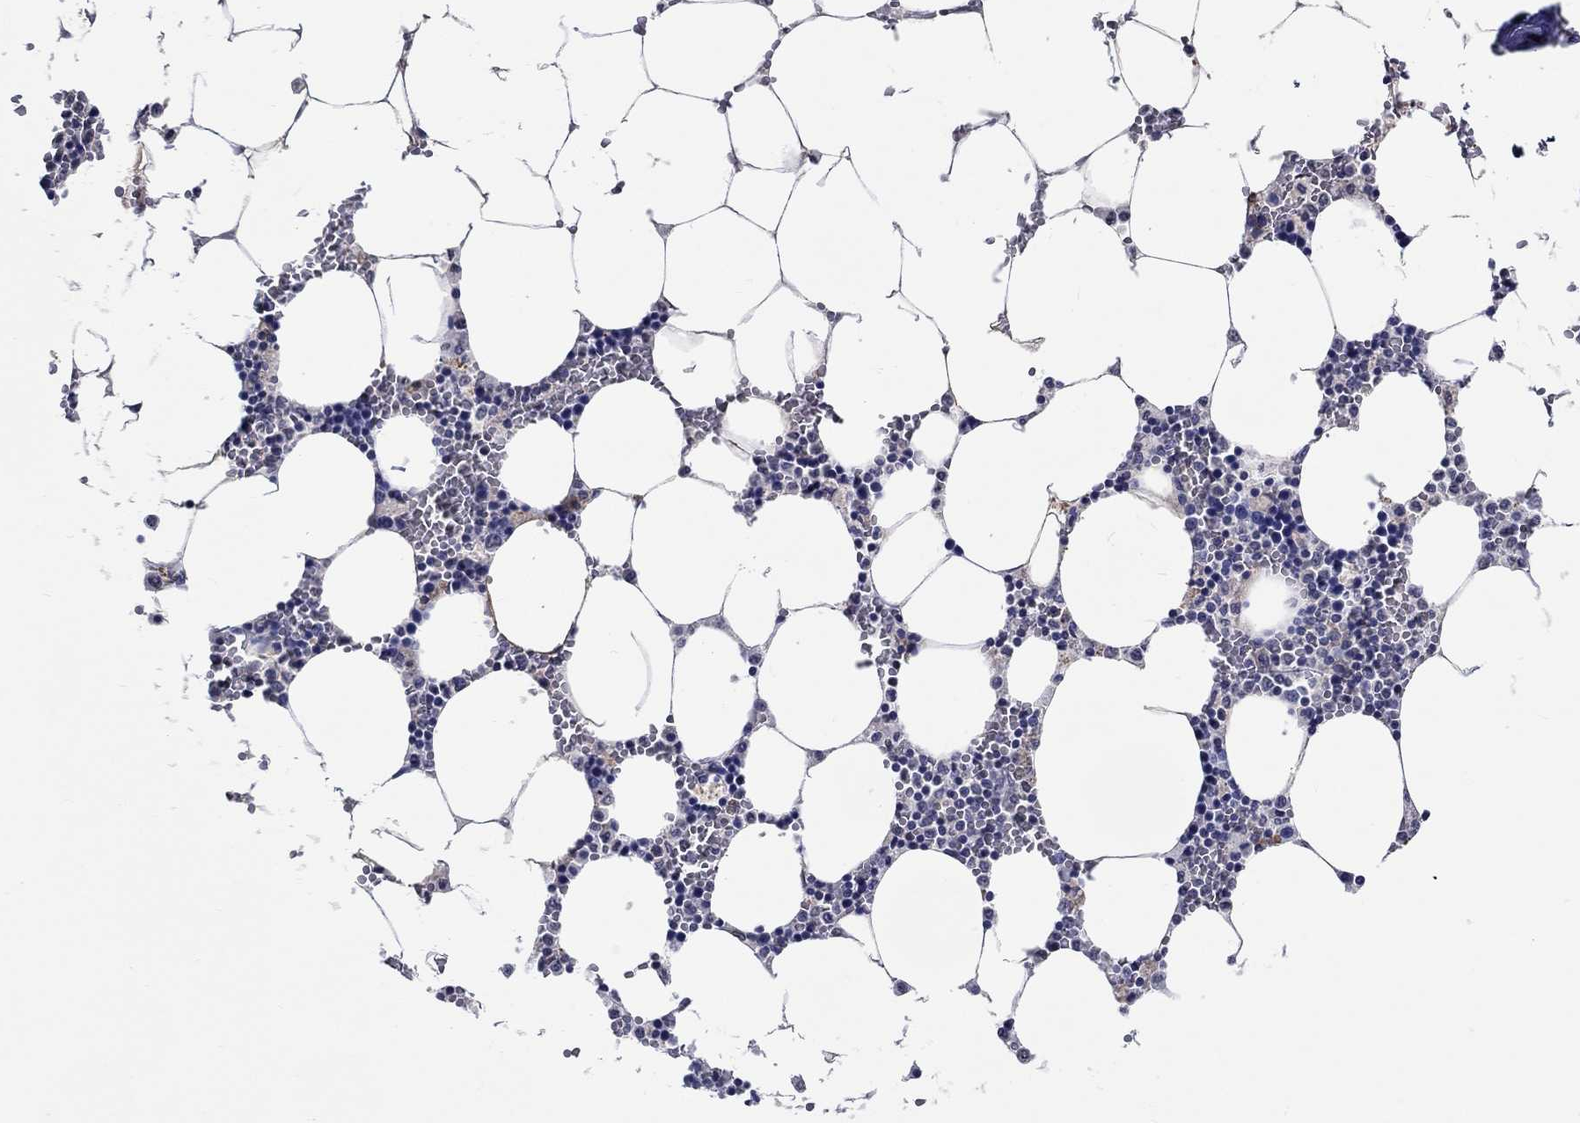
{"staining": {"intensity": "negative", "quantity": "none", "location": "none"}, "tissue": "bone marrow", "cell_type": "Hematopoietic cells", "image_type": "normal", "snomed": [{"axis": "morphology", "description": "Normal tissue, NOS"}, {"axis": "topography", "description": "Bone marrow"}], "caption": "DAB (3,3'-diaminobenzidine) immunohistochemical staining of benign bone marrow reveals no significant positivity in hematopoietic cells.", "gene": "PDE1B", "patient": {"sex": "female", "age": 64}}